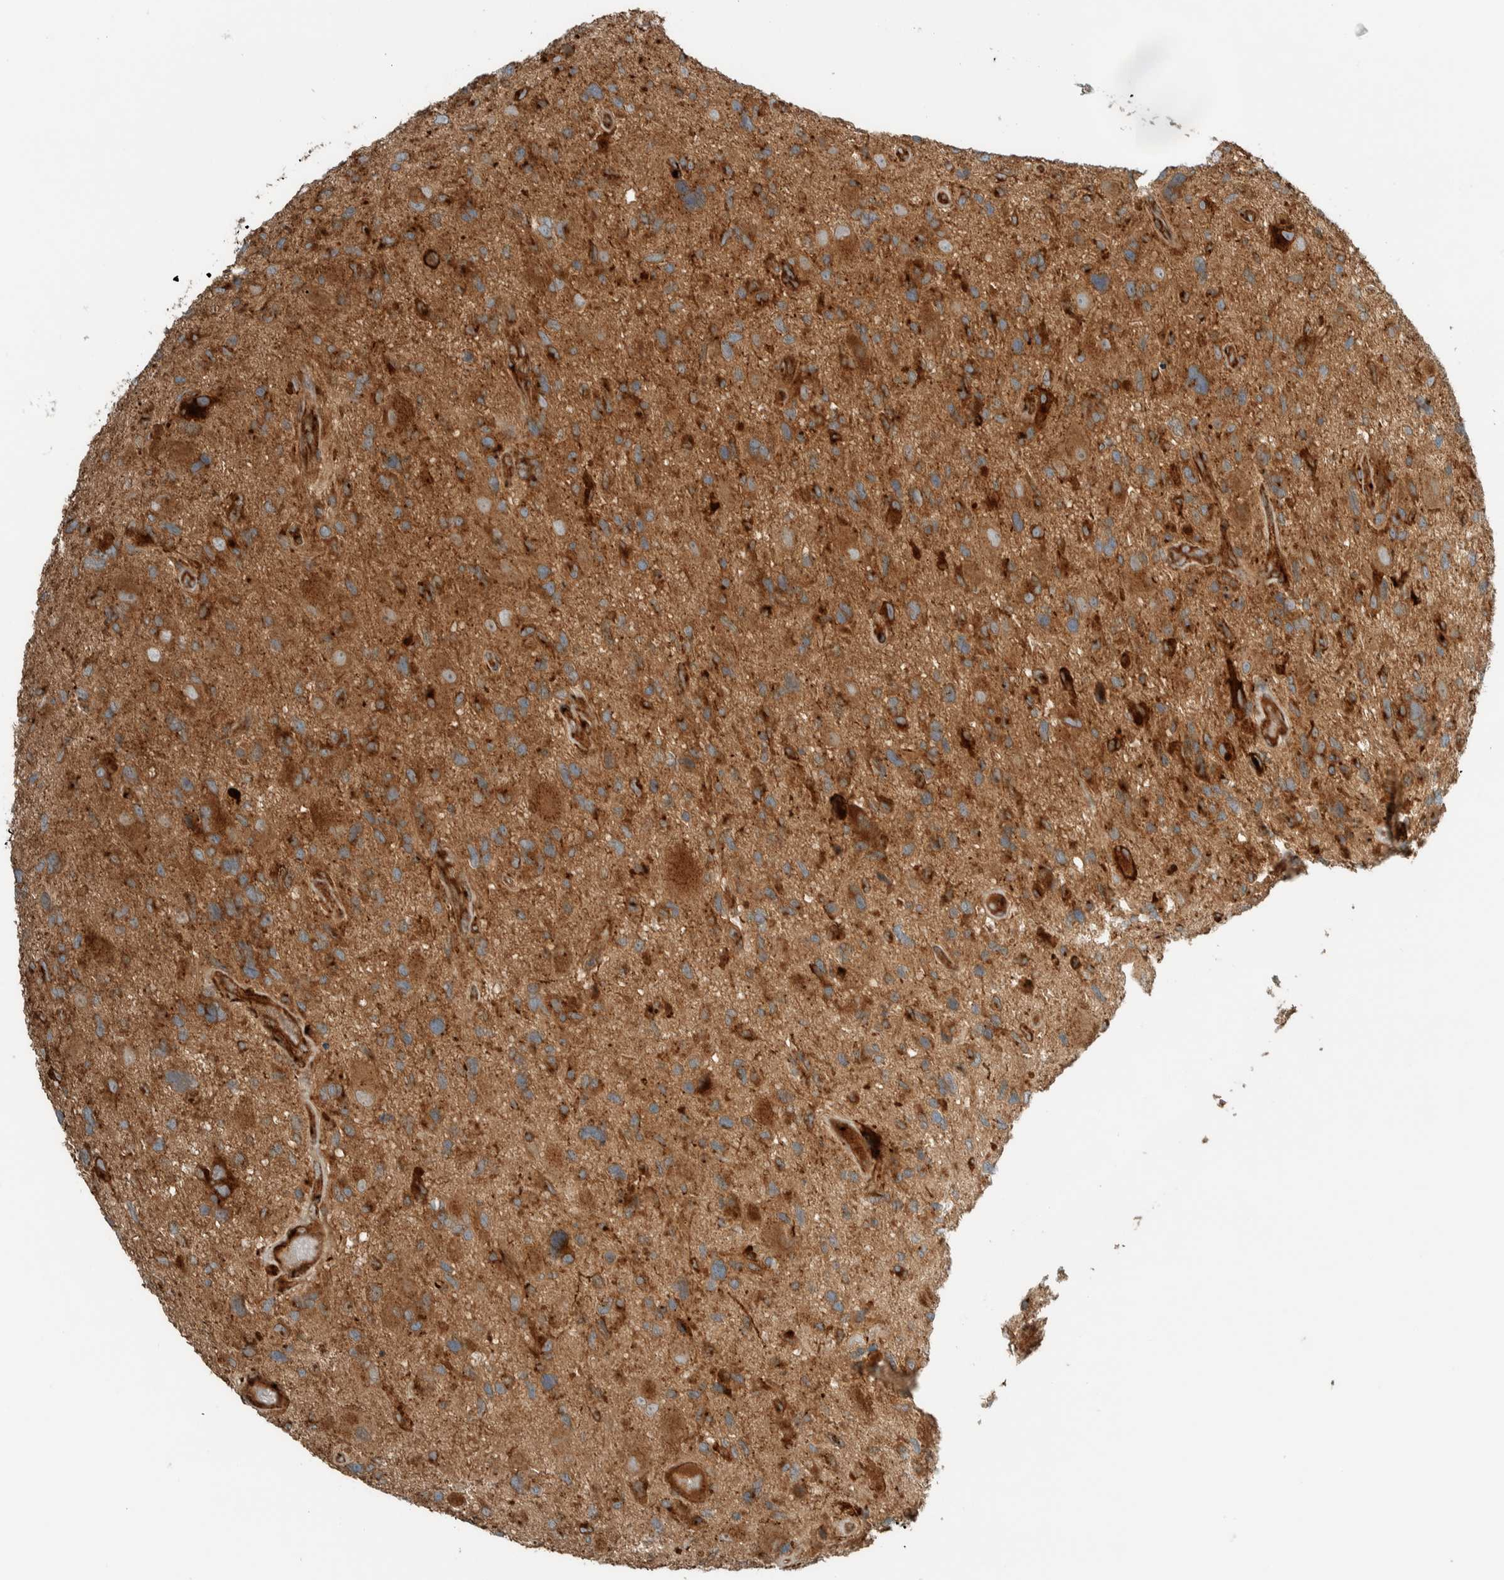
{"staining": {"intensity": "strong", "quantity": ">75%", "location": "cytoplasmic/membranous"}, "tissue": "glioma", "cell_type": "Tumor cells", "image_type": "cancer", "snomed": [{"axis": "morphology", "description": "Glioma, malignant, High grade"}, {"axis": "topography", "description": "Brain"}], "caption": "DAB (3,3'-diaminobenzidine) immunohistochemical staining of human malignant glioma (high-grade) demonstrates strong cytoplasmic/membranous protein expression in approximately >75% of tumor cells.", "gene": "EXOC7", "patient": {"sex": "male", "age": 33}}